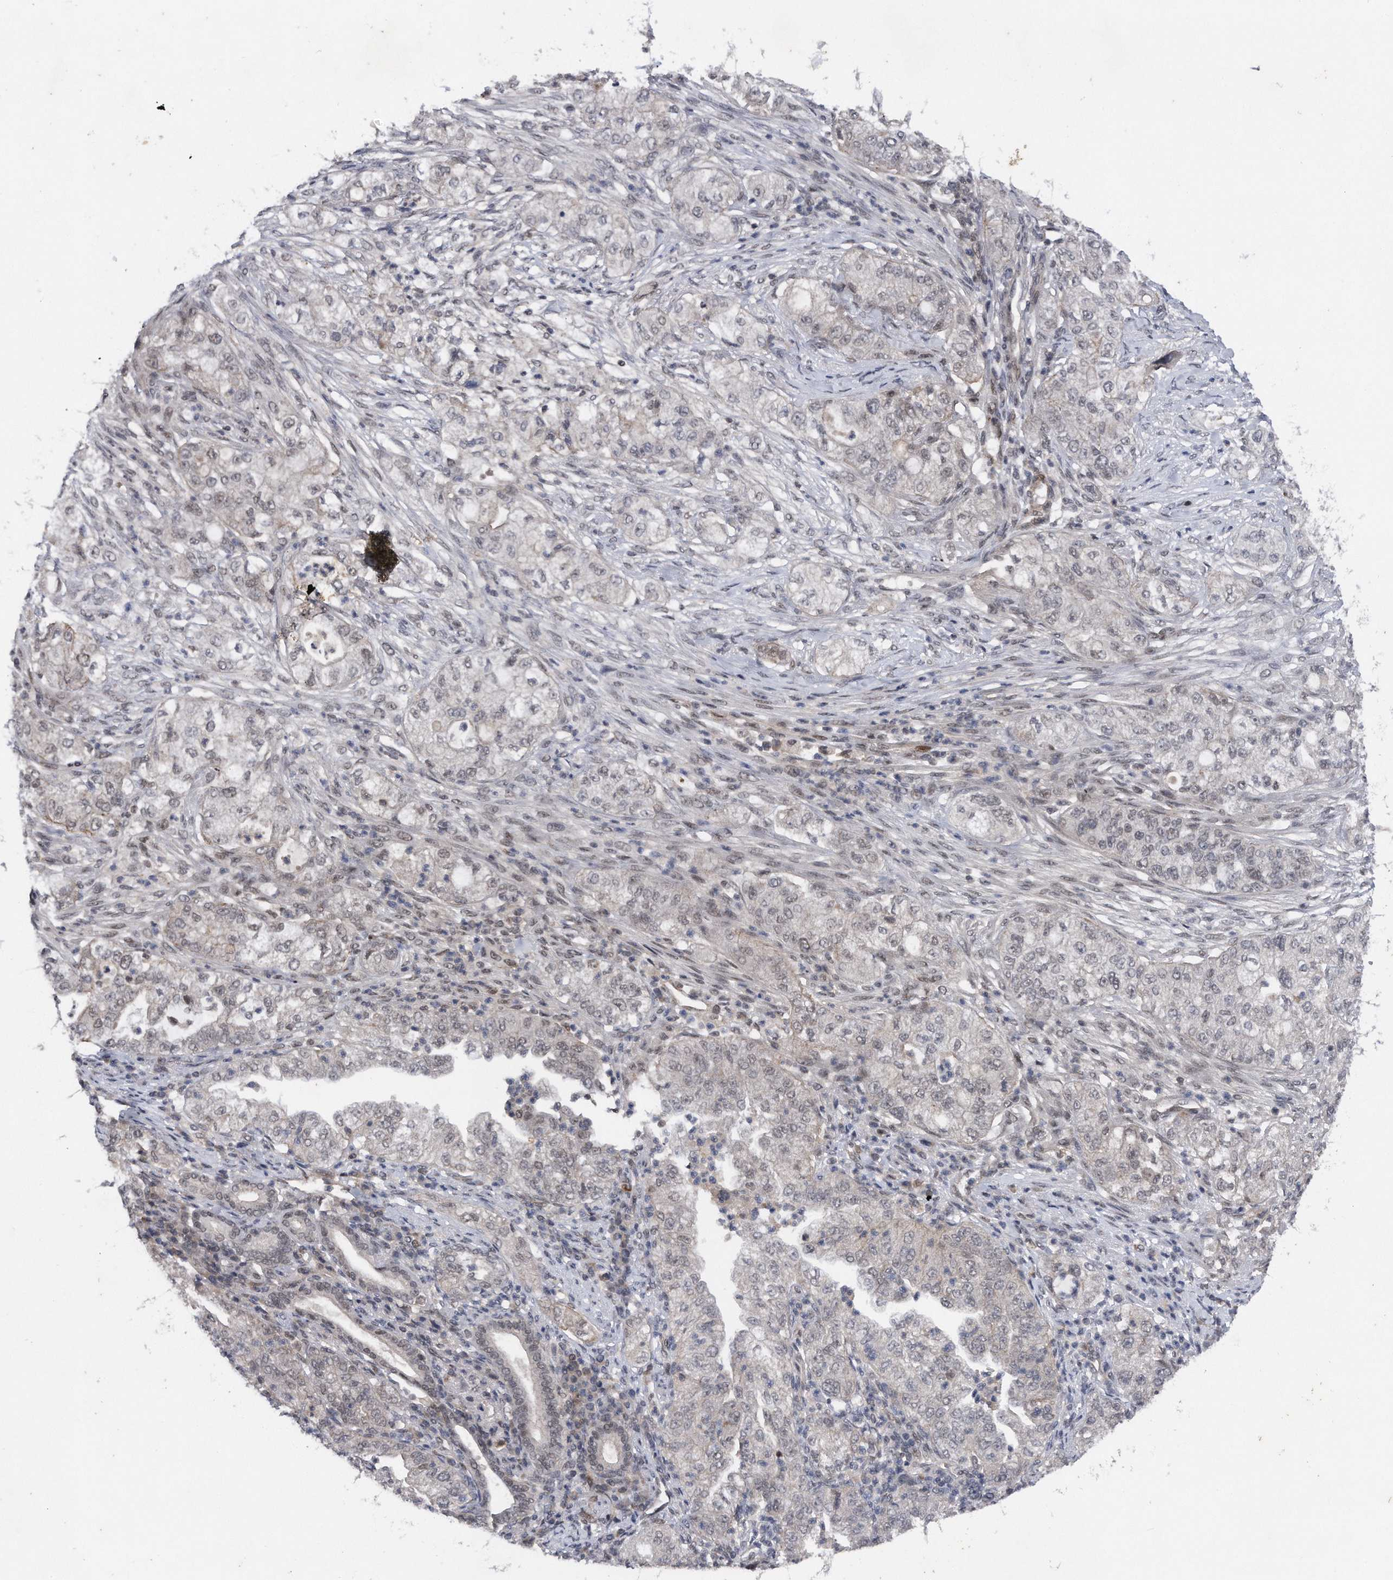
{"staining": {"intensity": "weak", "quantity": "<25%", "location": "nuclear"}, "tissue": "pancreatic cancer", "cell_type": "Tumor cells", "image_type": "cancer", "snomed": [{"axis": "morphology", "description": "Adenocarcinoma, NOS"}, {"axis": "topography", "description": "Pancreas"}], "caption": "The micrograph demonstrates no significant positivity in tumor cells of adenocarcinoma (pancreatic). The staining is performed using DAB (3,3'-diaminobenzidine) brown chromogen with nuclei counter-stained in using hematoxylin.", "gene": "VIRMA", "patient": {"sex": "female", "age": 78}}